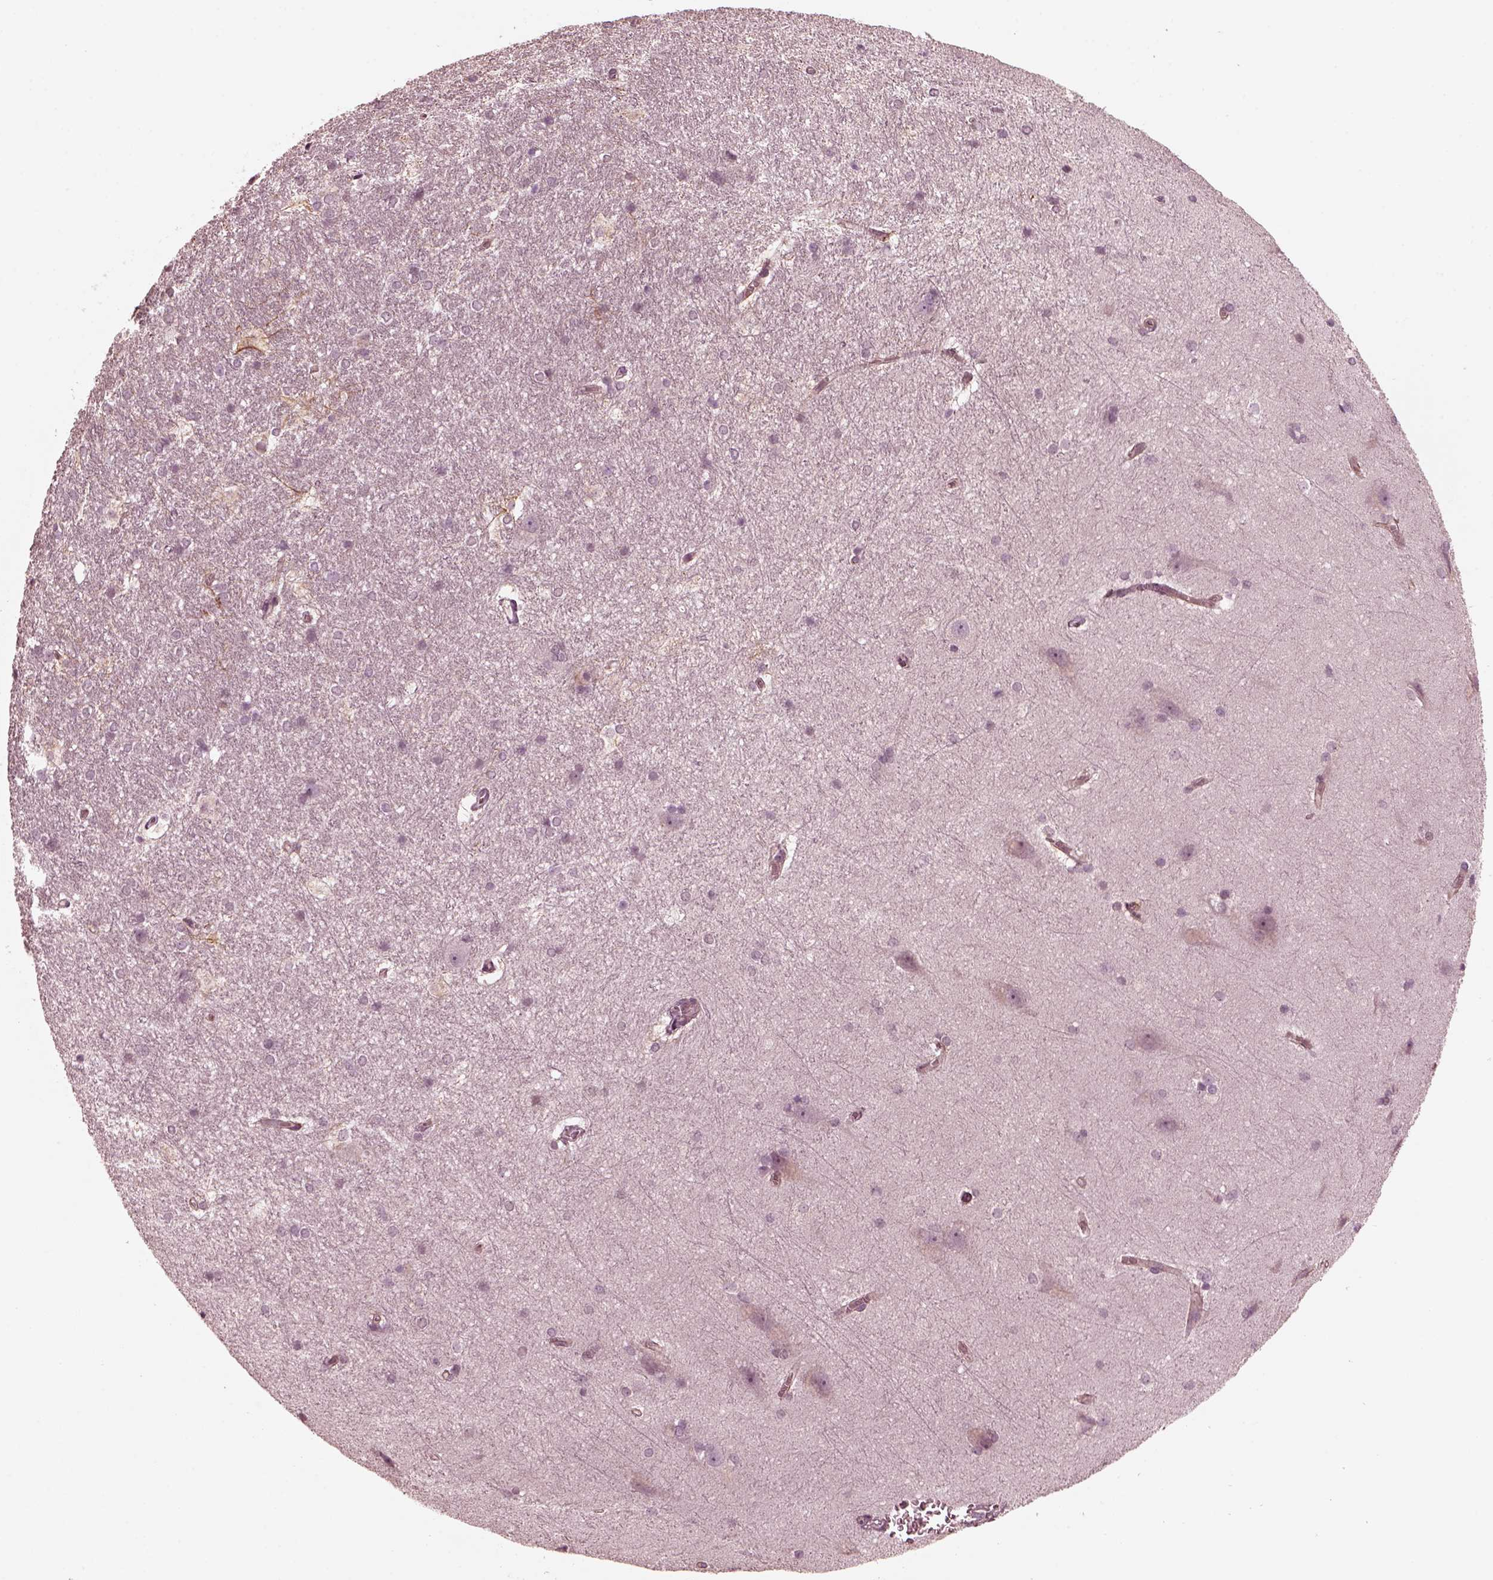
{"staining": {"intensity": "strong", "quantity": "<25%", "location": "cytoplasmic/membranous"}, "tissue": "hippocampus", "cell_type": "Glial cells", "image_type": "normal", "snomed": [{"axis": "morphology", "description": "Normal tissue, NOS"}, {"axis": "topography", "description": "Cerebral cortex"}, {"axis": "topography", "description": "Hippocampus"}], "caption": "Hippocampus was stained to show a protein in brown. There is medium levels of strong cytoplasmic/membranous positivity in approximately <25% of glial cells.", "gene": "KIF6", "patient": {"sex": "female", "age": 19}}